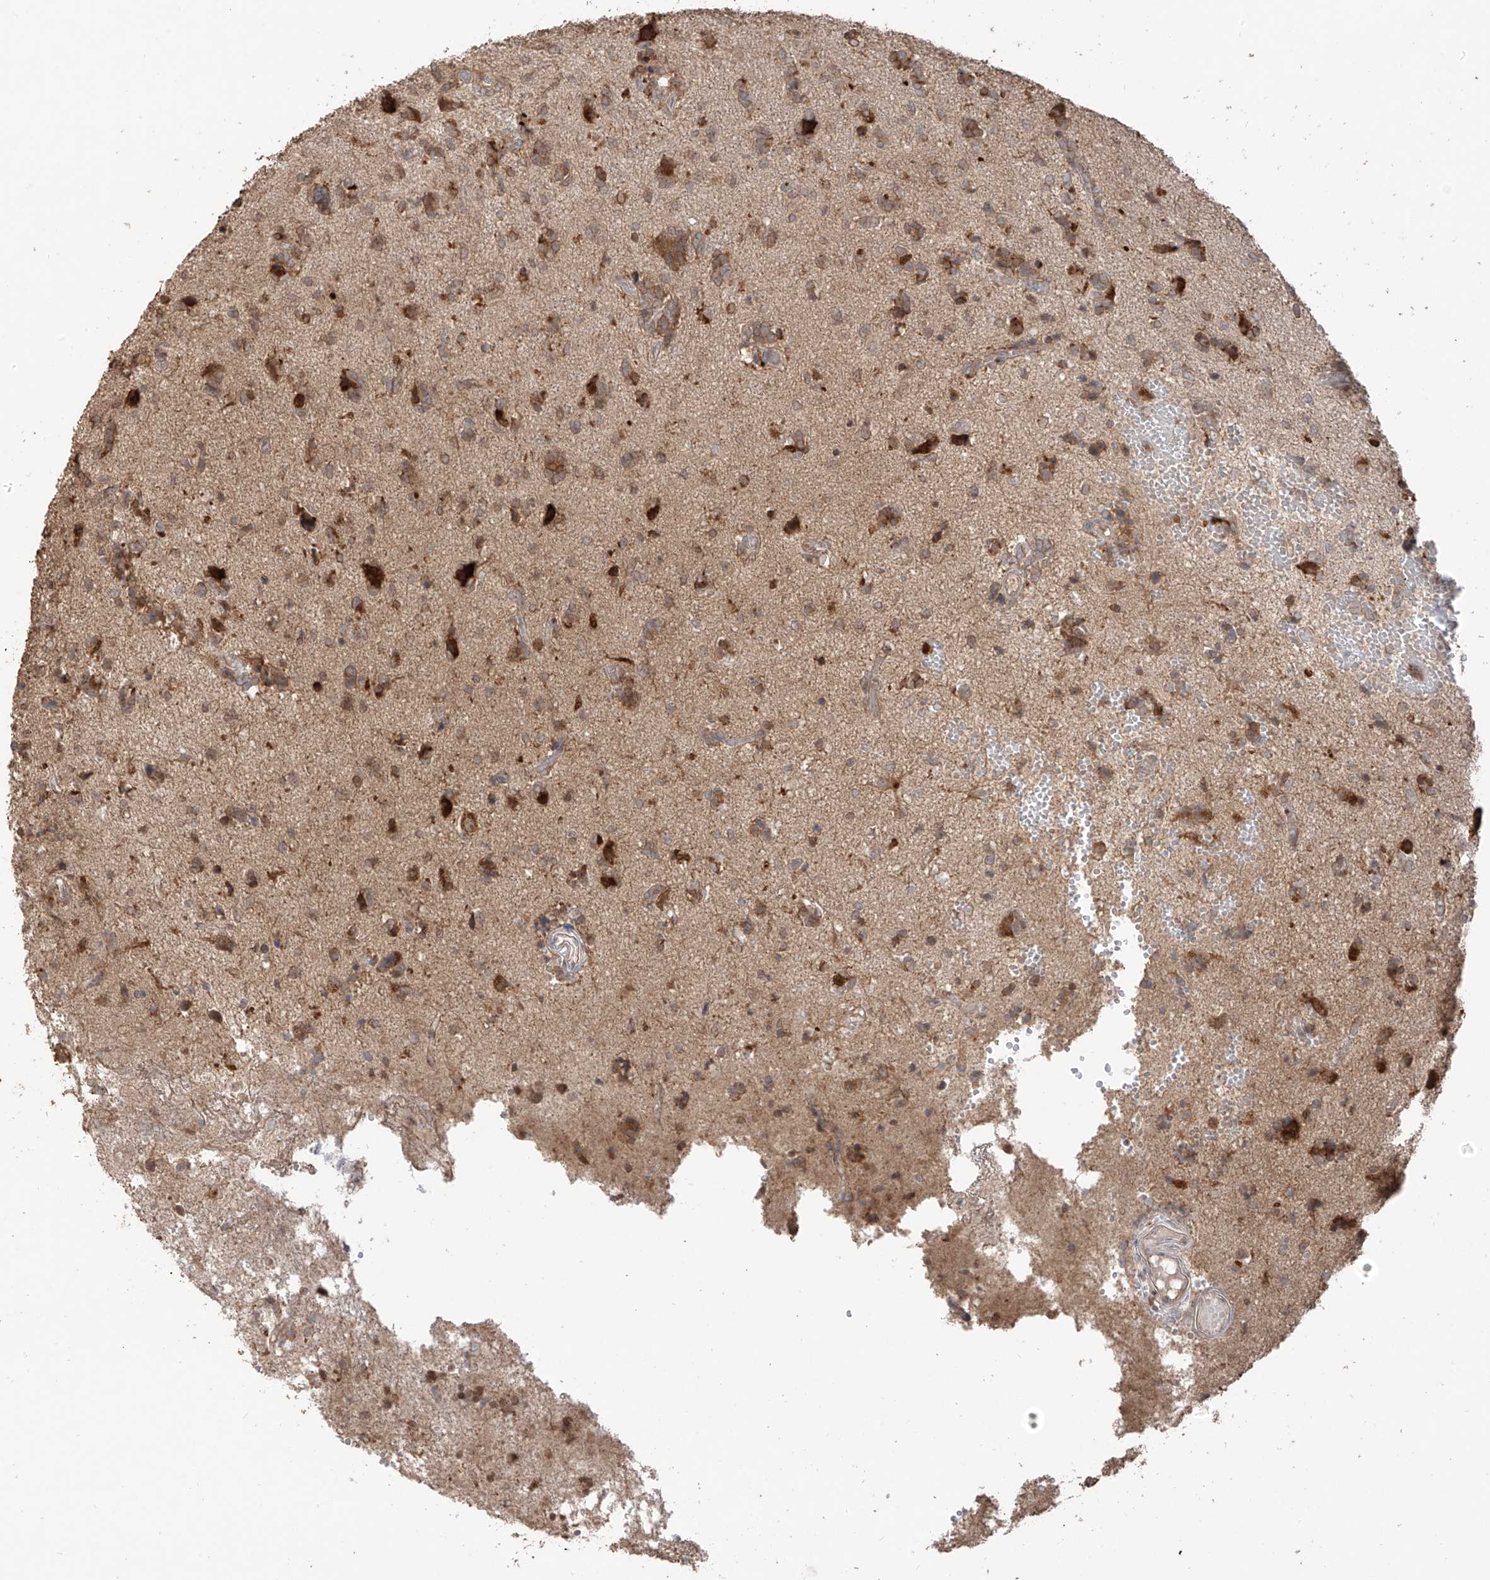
{"staining": {"intensity": "moderate", "quantity": ">75%", "location": "cytoplasmic/membranous"}, "tissue": "glioma", "cell_type": "Tumor cells", "image_type": "cancer", "snomed": [{"axis": "morphology", "description": "Glioma, malignant, High grade"}, {"axis": "topography", "description": "Brain"}], "caption": "Immunohistochemistry (IHC) photomicrograph of neoplastic tissue: human glioma stained using immunohistochemistry demonstrates medium levels of moderate protein expression localized specifically in the cytoplasmic/membranous of tumor cells, appearing as a cytoplasmic/membranous brown color.", "gene": "COLGALT2", "patient": {"sex": "female", "age": 59}}